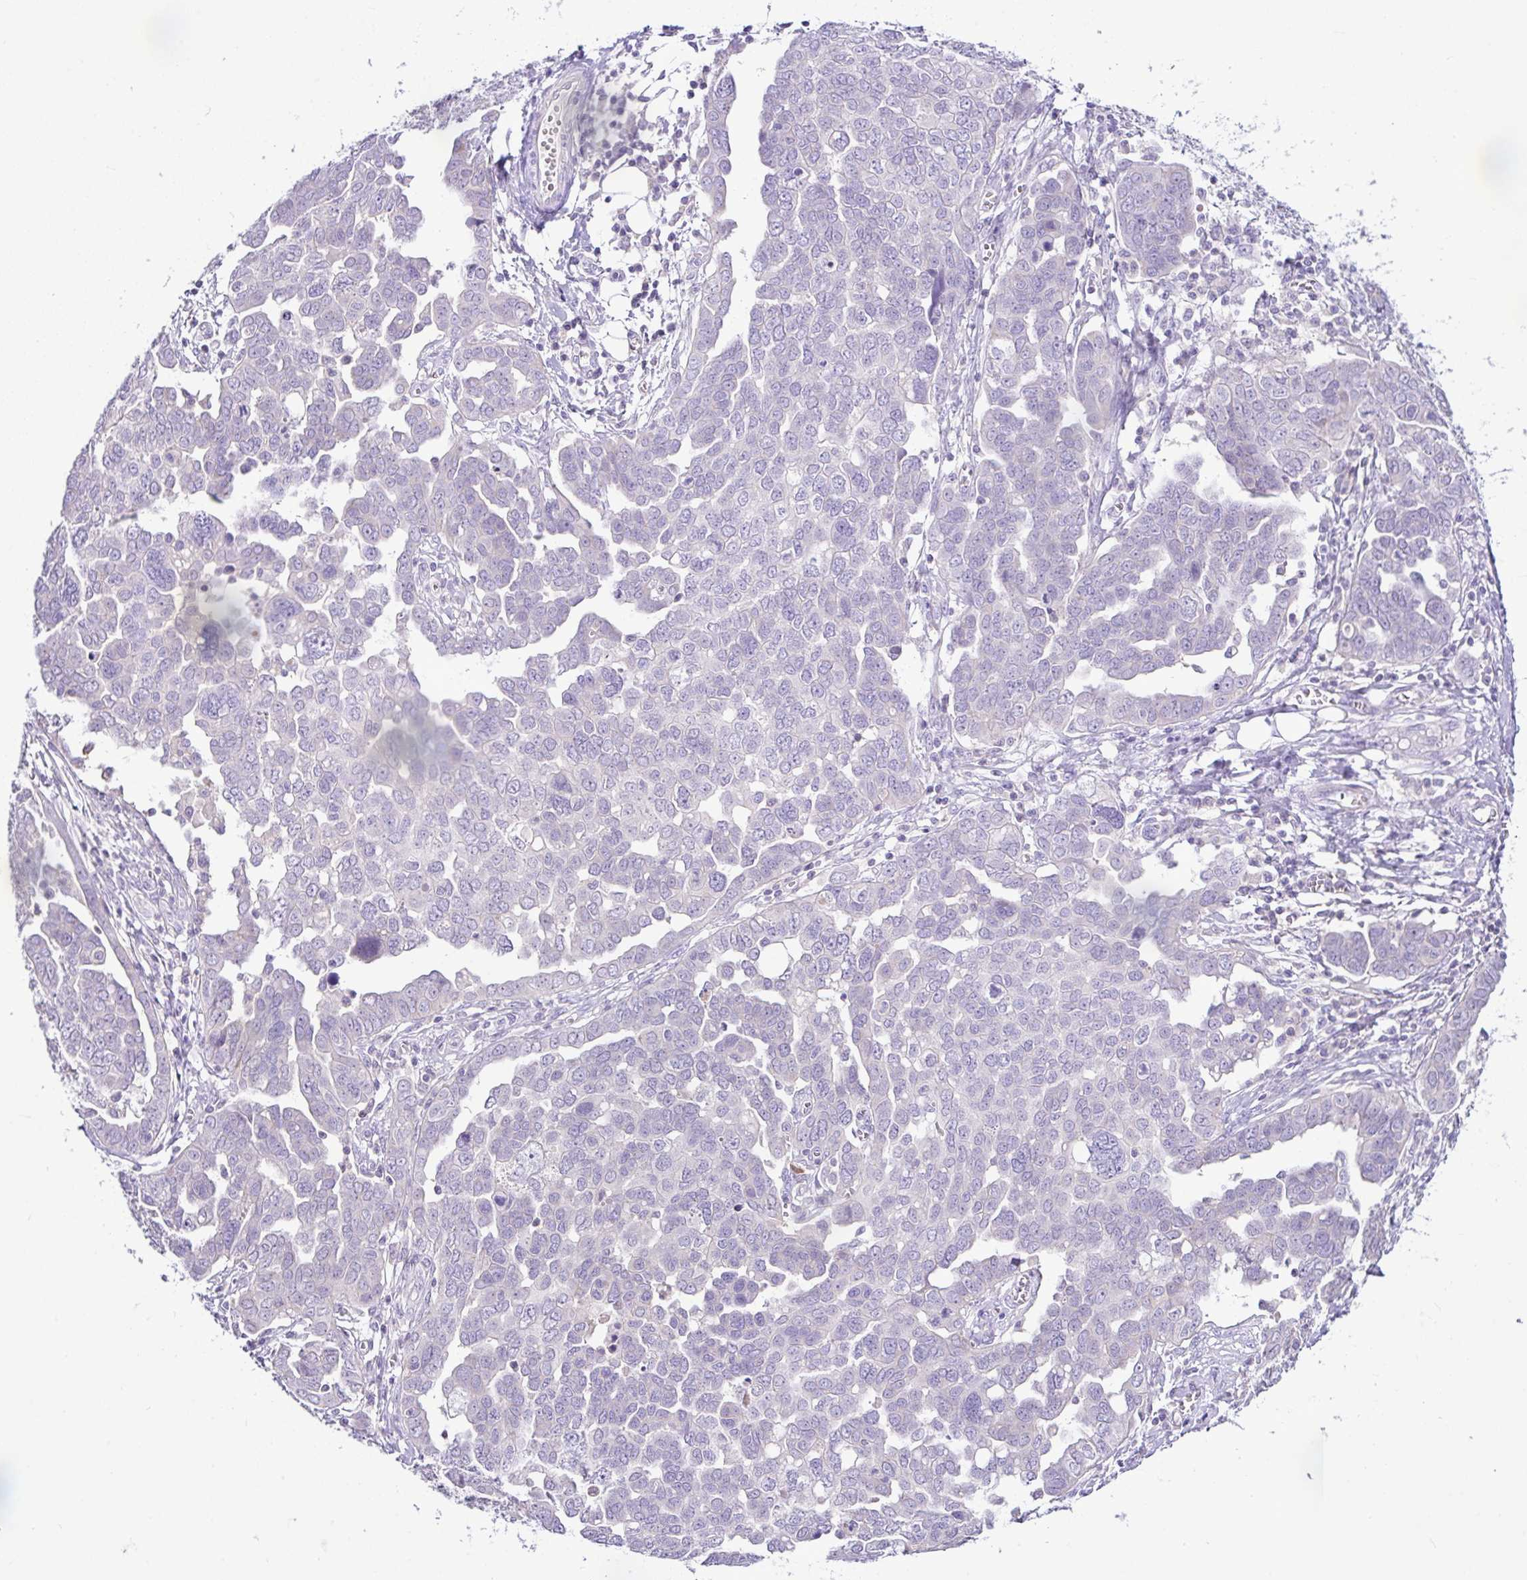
{"staining": {"intensity": "negative", "quantity": "none", "location": "none"}, "tissue": "ovarian cancer", "cell_type": "Tumor cells", "image_type": "cancer", "snomed": [{"axis": "morphology", "description": "Cystadenocarcinoma, serous, NOS"}, {"axis": "topography", "description": "Ovary"}], "caption": "Immunohistochemistry image of neoplastic tissue: serous cystadenocarcinoma (ovarian) stained with DAB exhibits no significant protein staining in tumor cells. (DAB immunohistochemistry (IHC) with hematoxylin counter stain).", "gene": "D2HGDH", "patient": {"sex": "female", "age": 59}}